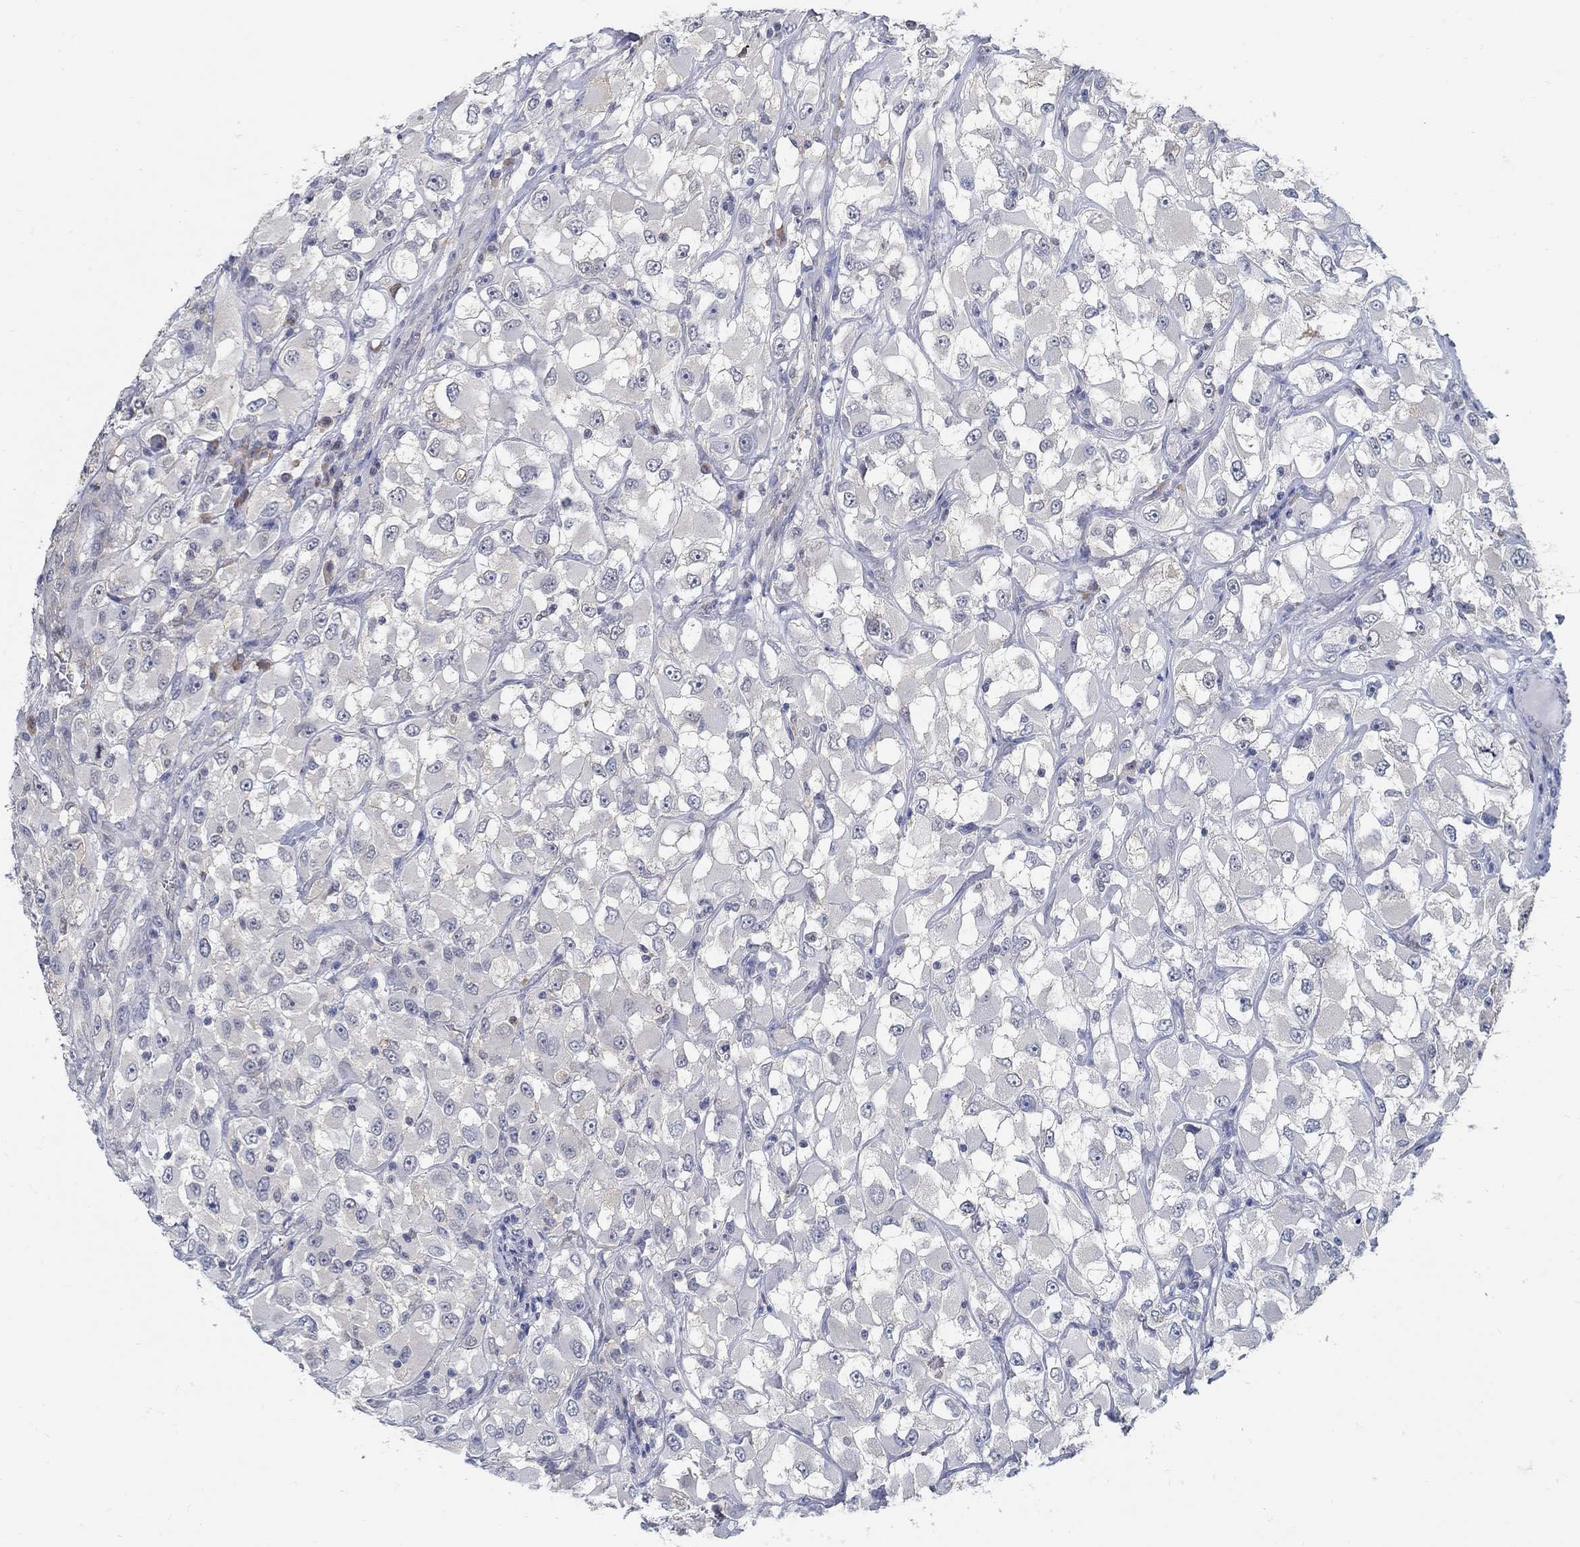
{"staining": {"intensity": "moderate", "quantity": "<25%", "location": "cytoplasmic/membranous"}, "tissue": "renal cancer", "cell_type": "Tumor cells", "image_type": "cancer", "snomed": [{"axis": "morphology", "description": "Adenocarcinoma, NOS"}, {"axis": "topography", "description": "Kidney"}], "caption": "High-power microscopy captured an immunohistochemistry (IHC) micrograph of renal cancer, revealing moderate cytoplasmic/membranous expression in approximately <25% of tumor cells.", "gene": "PCDH11X", "patient": {"sex": "female", "age": 52}}